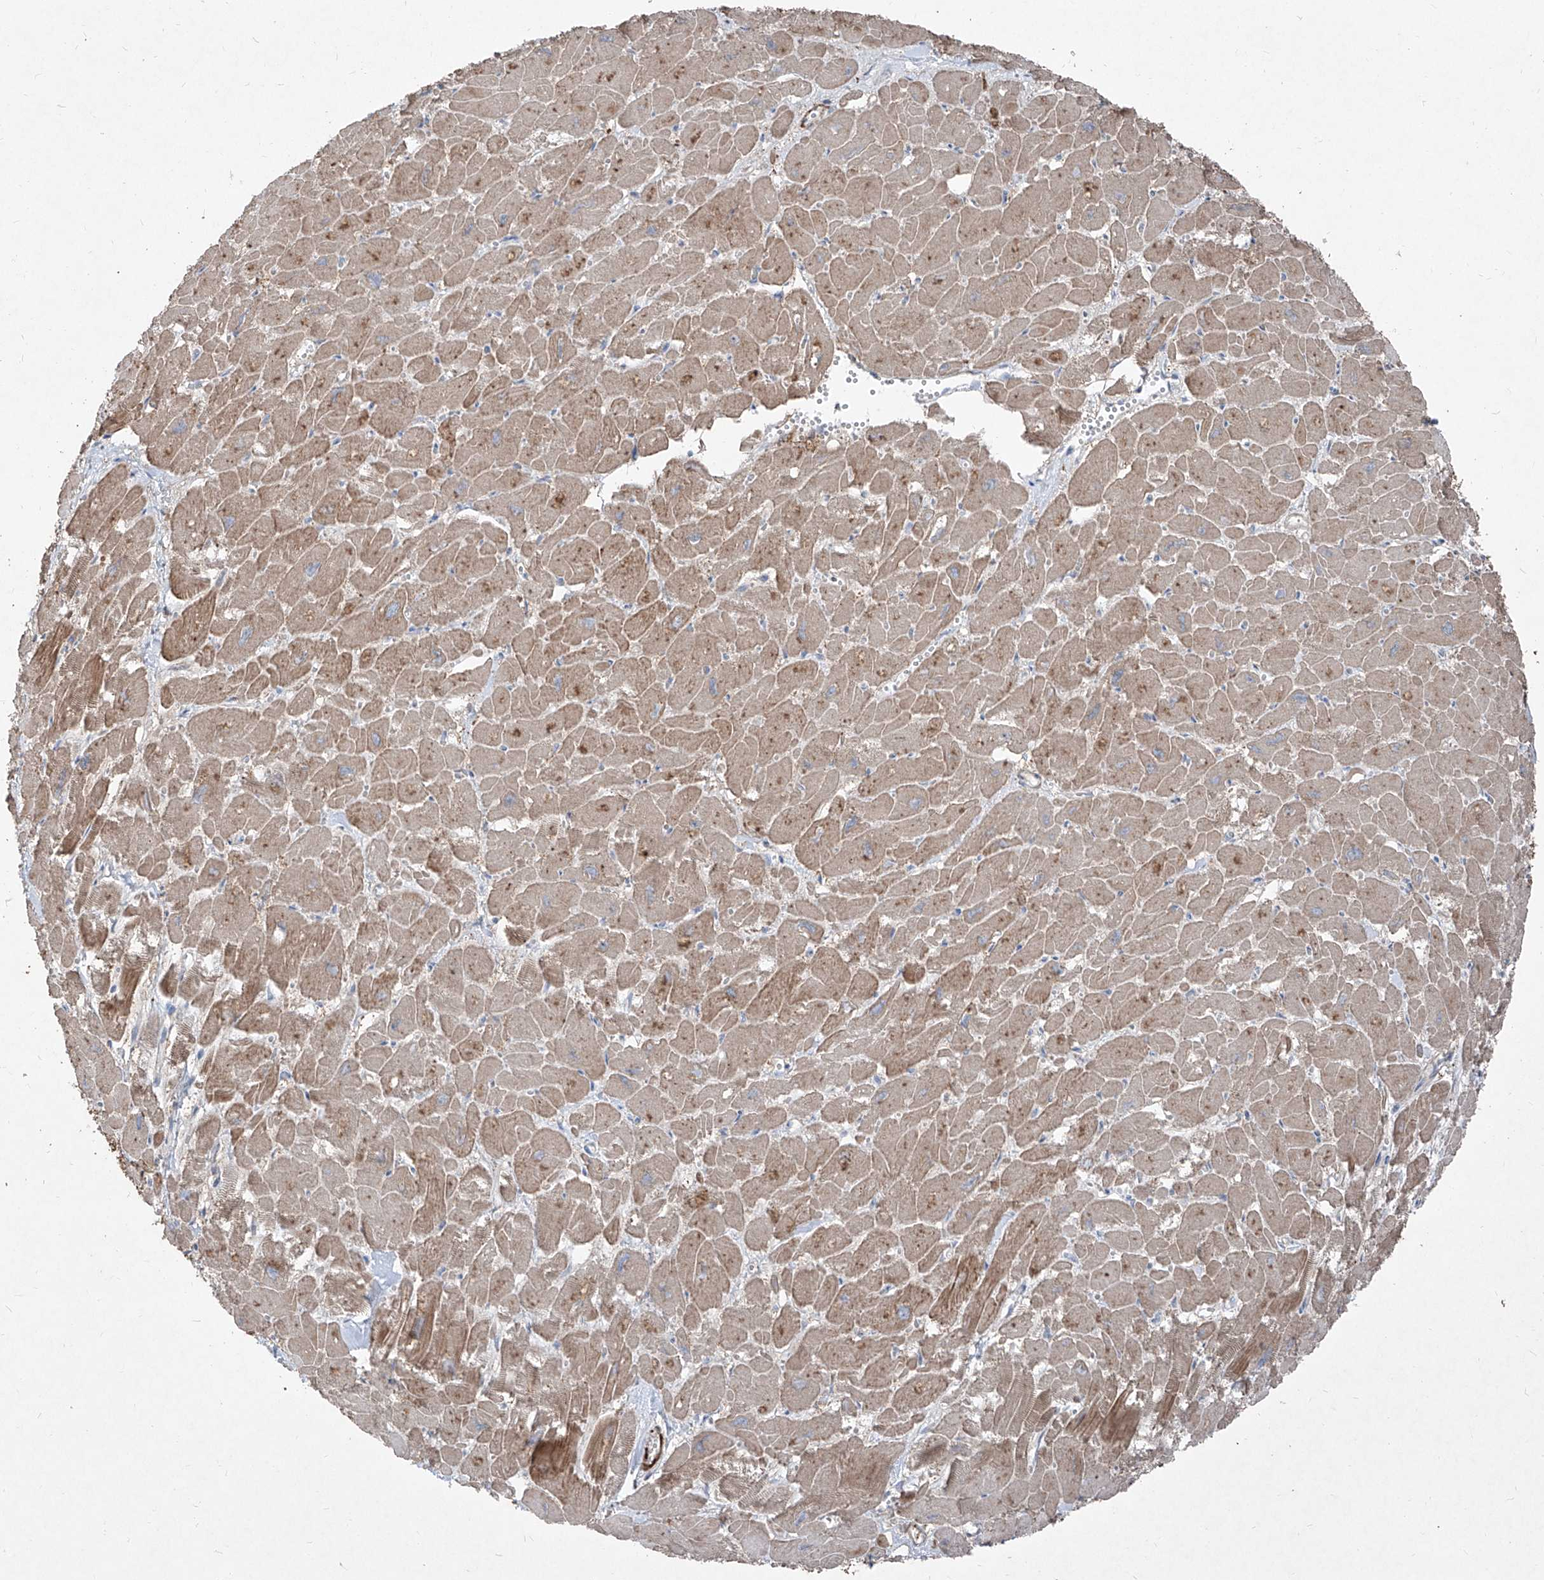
{"staining": {"intensity": "moderate", "quantity": ">75%", "location": "cytoplasmic/membranous"}, "tissue": "heart muscle", "cell_type": "Cardiomyocytes", "image_type": "normal", "snomed": [{"axis": "morphology", "description": "Normal tissue, NOS"}, {"axis": "topography", "description": "Heart"}], "caption": "Immunohistochemistry histopathology image of unremarkable heart muscle: human heart muscle stained using immunohistochemistry exhibits medium levels of moderate protein expression localized specifically in the cytoplasmic/membranous of cardiomyocytes, appearing as a cytoplasmic/membranous brown color.", "gene": "UFD1", "patient": {"sex": "male", "age": 54}}